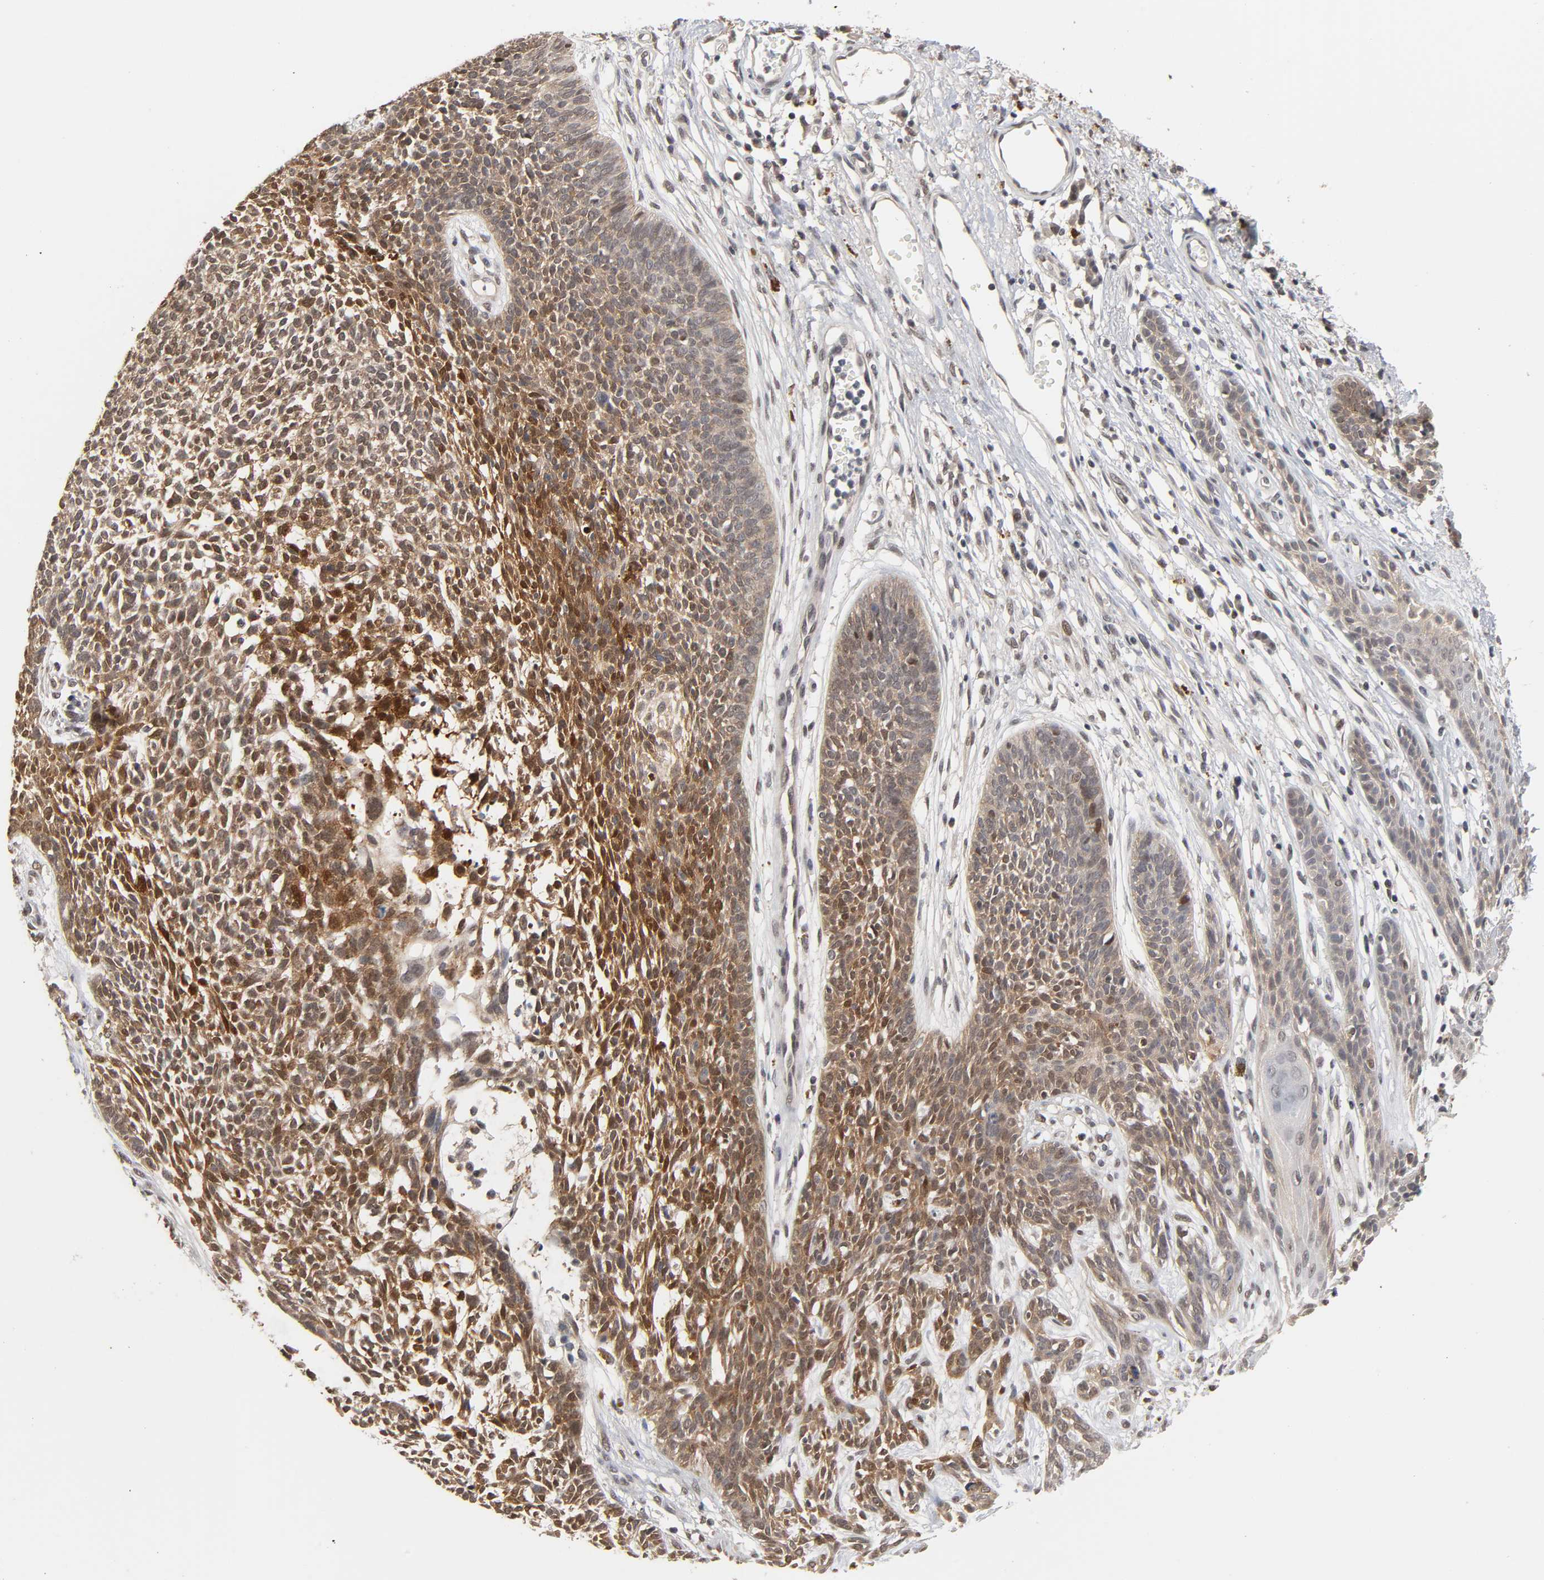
{"staining": {"intensity": "moderate", "quantity": ">75%", "location": "cytoplasmic/membranous,nuclear"}, "tissue": "skin cancer", "cell_type": "Tumor cells", "image_type": "cancer", "snomed": [{"axis": "morphology", "description": "Basal cell carcinoma"}, {"axis": "topography", "description": "Skin"}], "caption": "This is an image of immunohistochemistry staining of skin cancer, which shows moderate staining in the cytoplasmic/membranous and nuclear of tumor cells.", "gene": "HTR1E", "patient": {"sex": "female", "age": 84}}